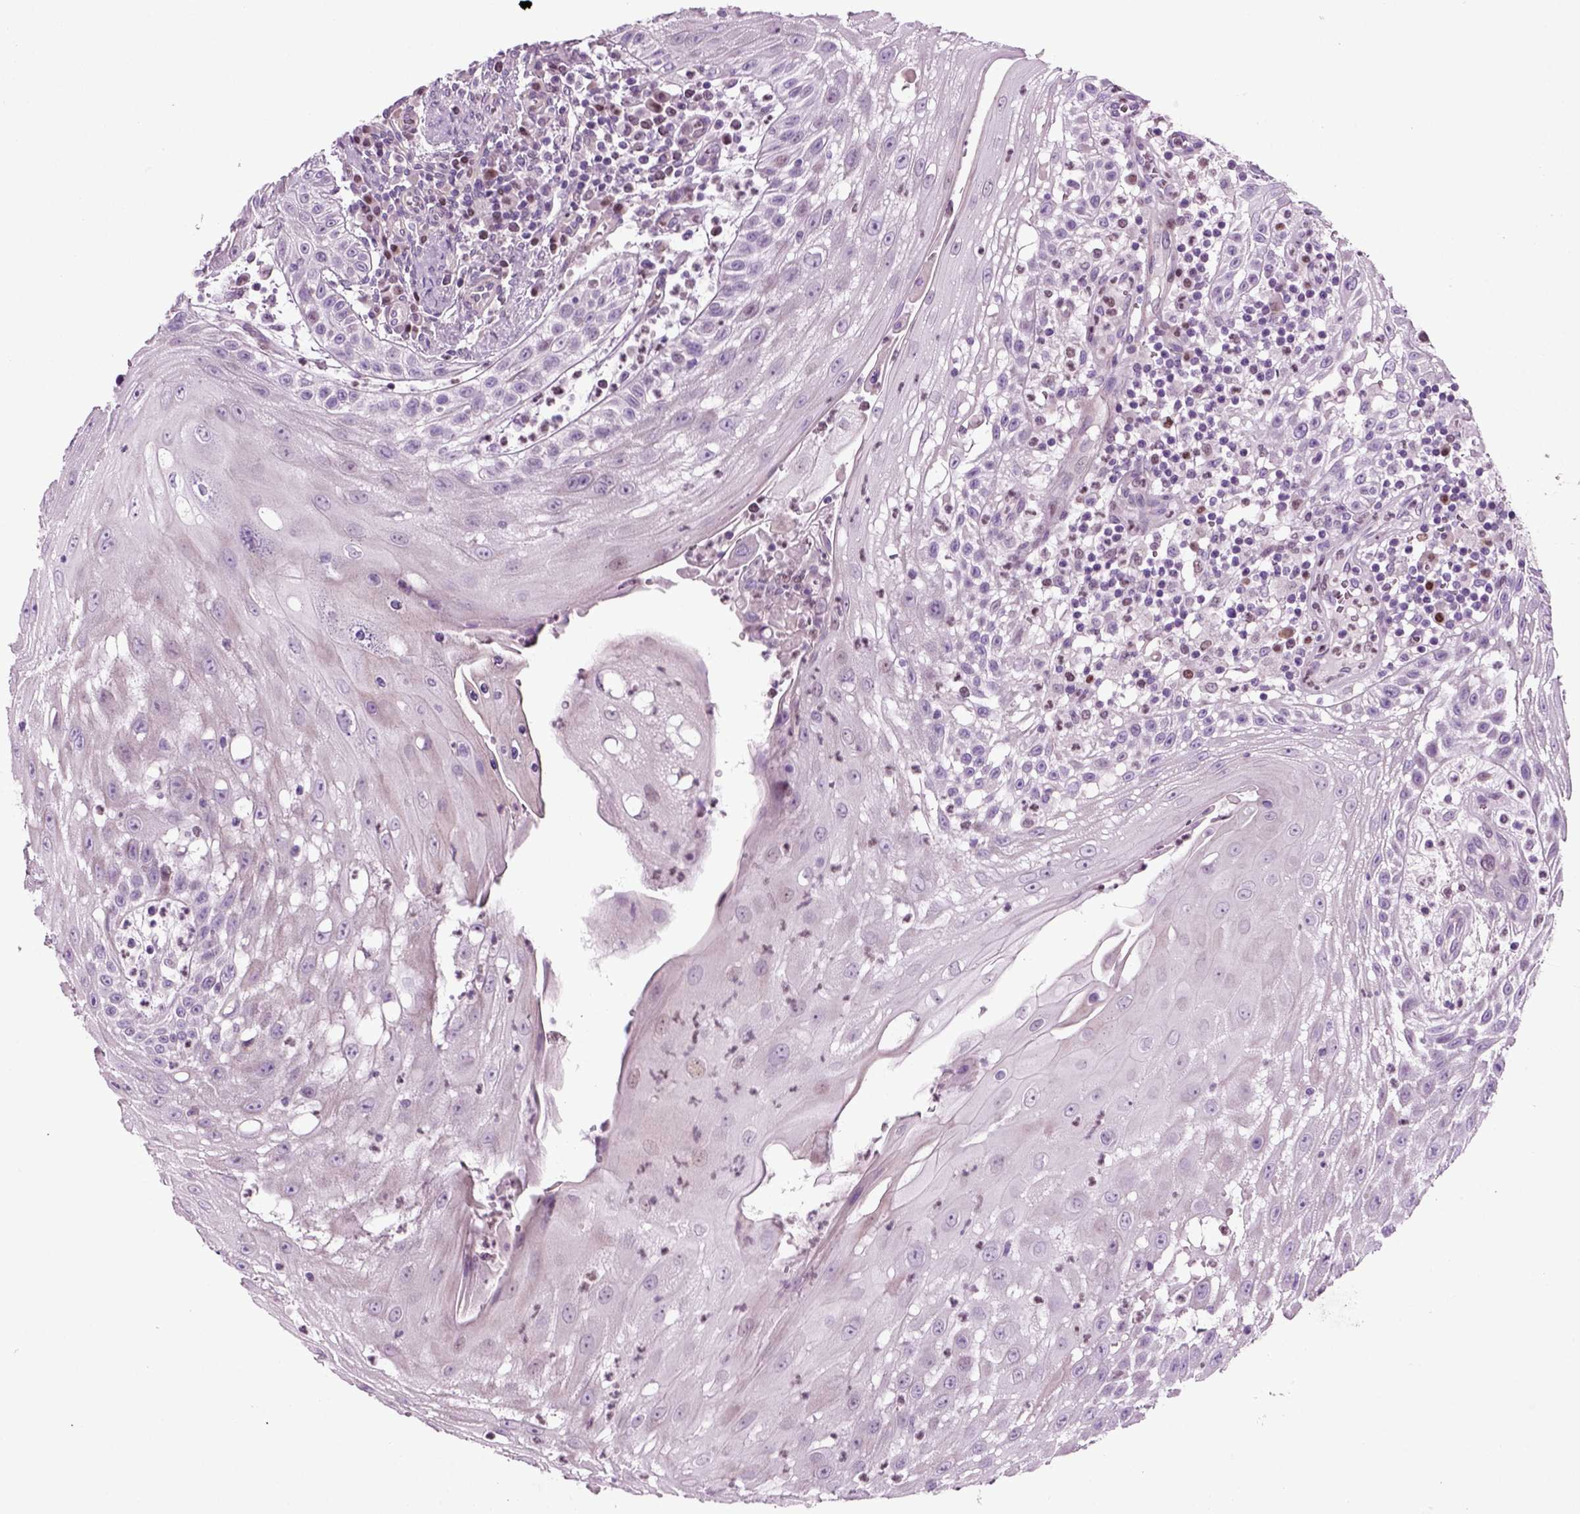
{"staining": {"intensity": "negative", "quantity": "none", "location": "none"}, "tissue": "head and neck cancer", "cell_type": "Tumor cells", "image_type": "cancer", "snomed": [{"axis": "morphology", "description": "Squamous cell carcinoma, NOS"}, {"axis": "topography", "description": "Oral tissue"}, {"axis": "topography", "description": "Head-Neck"}], "caption": "High power microscopy photomicrograph of an immunohistochemistry (IHC) micrograph of squamous cell carcinoma (head and neck), revealing no significant expression in tumor cells. (DAB IHC, high magnification).", "gene": "ARID3A", "patient": {"sex": "male", "age": 58}}